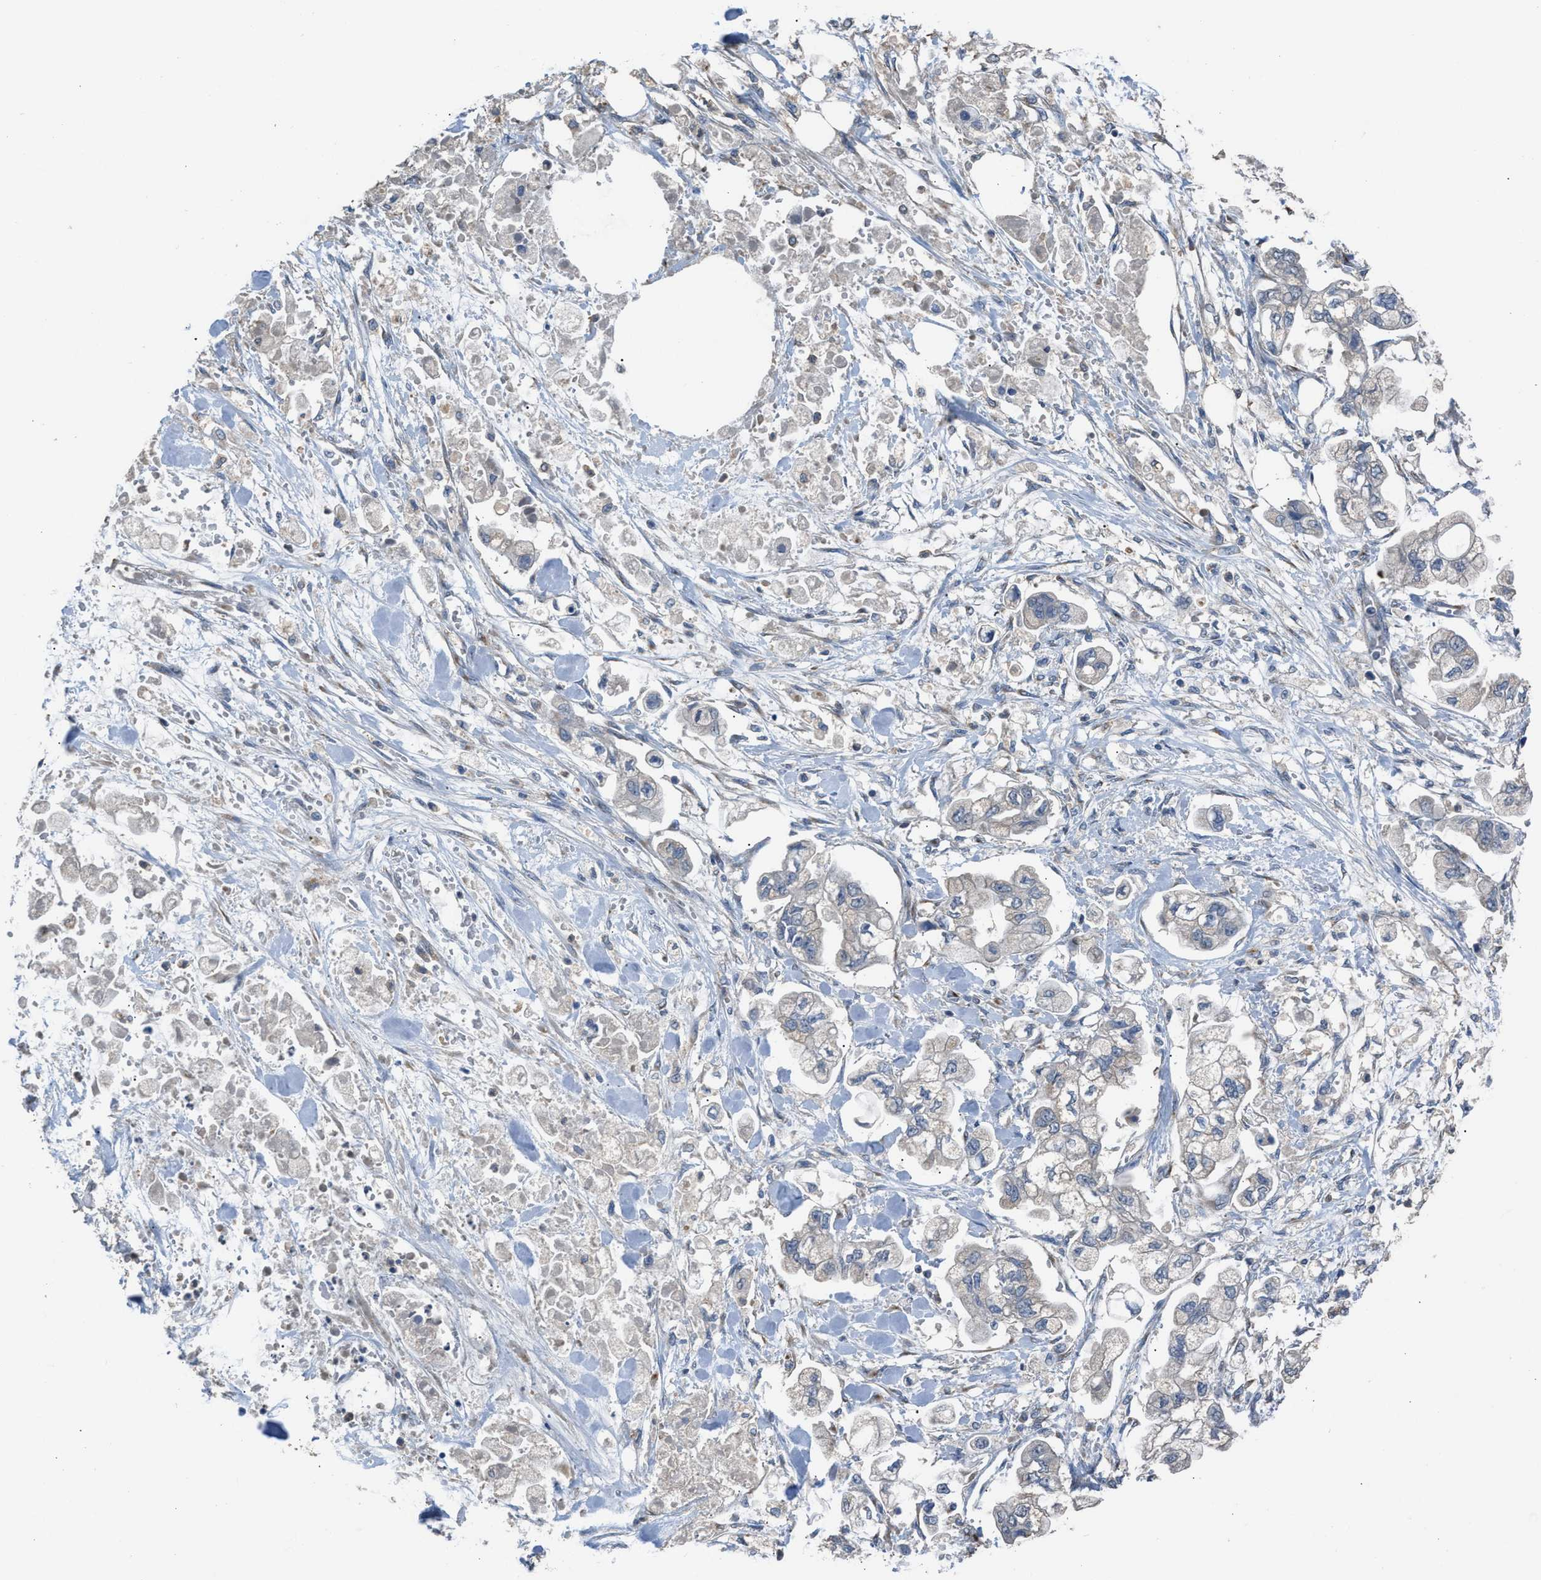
{"staining": {"intensity": "weak", "quantity": "<25%", "location": "cytoplasmic/membranous"}, "tissue": "stomach cancer", "cell_type": "Tumor cells", "image_type": "cancer", "snomed": [{"axis": "morphology", "description": "Normal tissue, NOS"}, {"axis": "morphology", "description": "Adenocarcinoma, NOS"}, {"axis": "topography", "description": "Stomach"}], "caption": "IHC micrograph of stomach cancer (adenocarcinoma) stained for a protein (brown), which reveals no staining in tumor cells. (Stains: DAB immunohistochemistry (IHC) with hematoxylin counter stain, Microscopy: brightfield microscopy at high magnification).", "gene": "TPK1", "patient": {"sex": "male", "age": 62}}